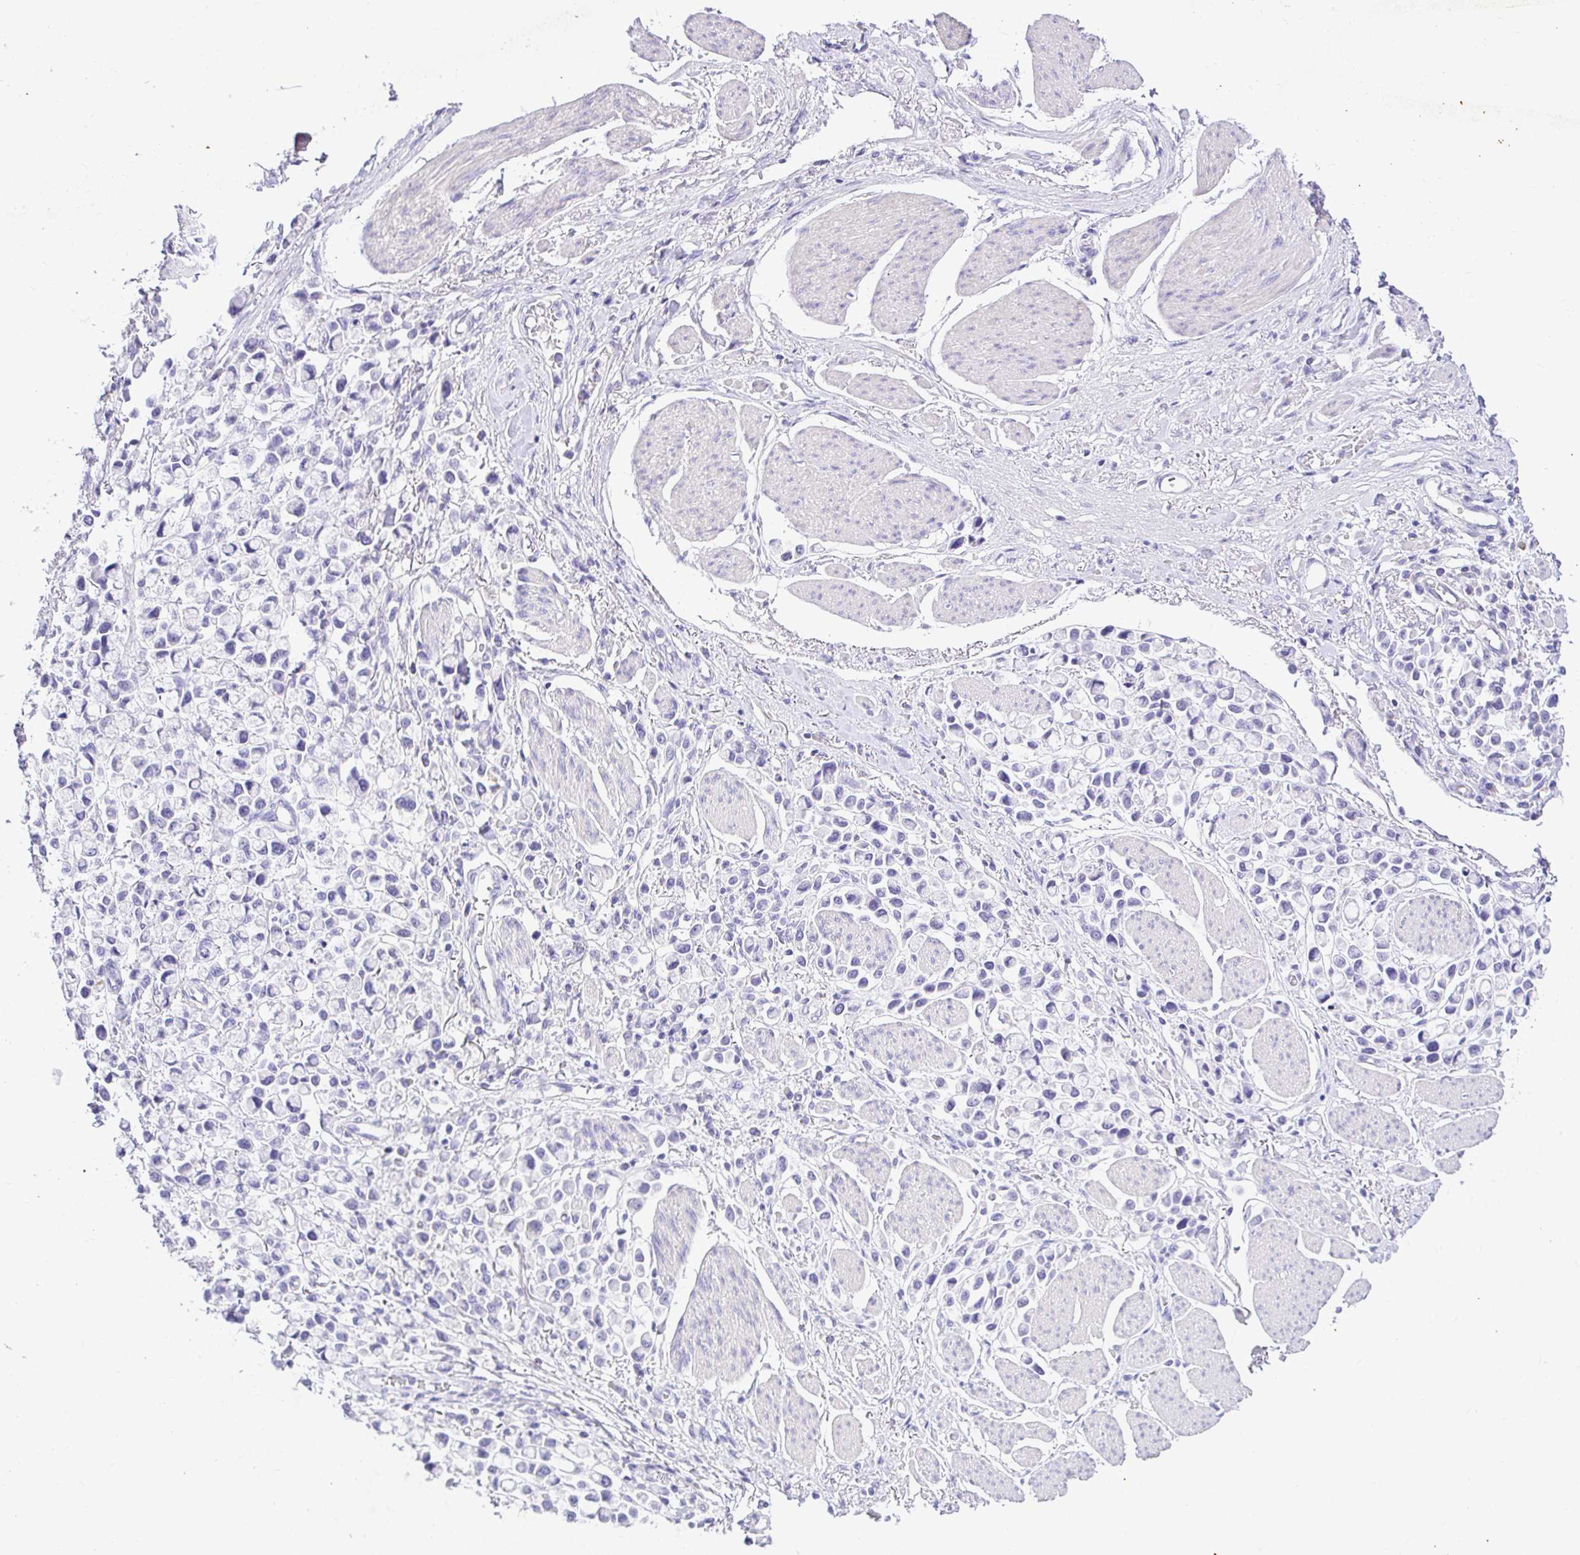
{"staining": {"intensity": "negative", "quantity": "none", "location": "none"}, "tissue": "stomach cancer", "cell_type": "Tumor cells", "image_type": "cancer", "snomed": [{"axis": "morphology", "description": "Adenocarcinoma, NOS"}, {"axis": "topography", "description": "Stomach"}], "caption": "An immunohistochemistry micrograph of stomach cancer is shown. There is no staining in tumor cells of stomach cancer. The staining is performed using DAB brown chromogen with nuclei counter-stained in using hematoxylin.", "gene": "CDO1", "patient": {"sex": "female", "age": 81}}